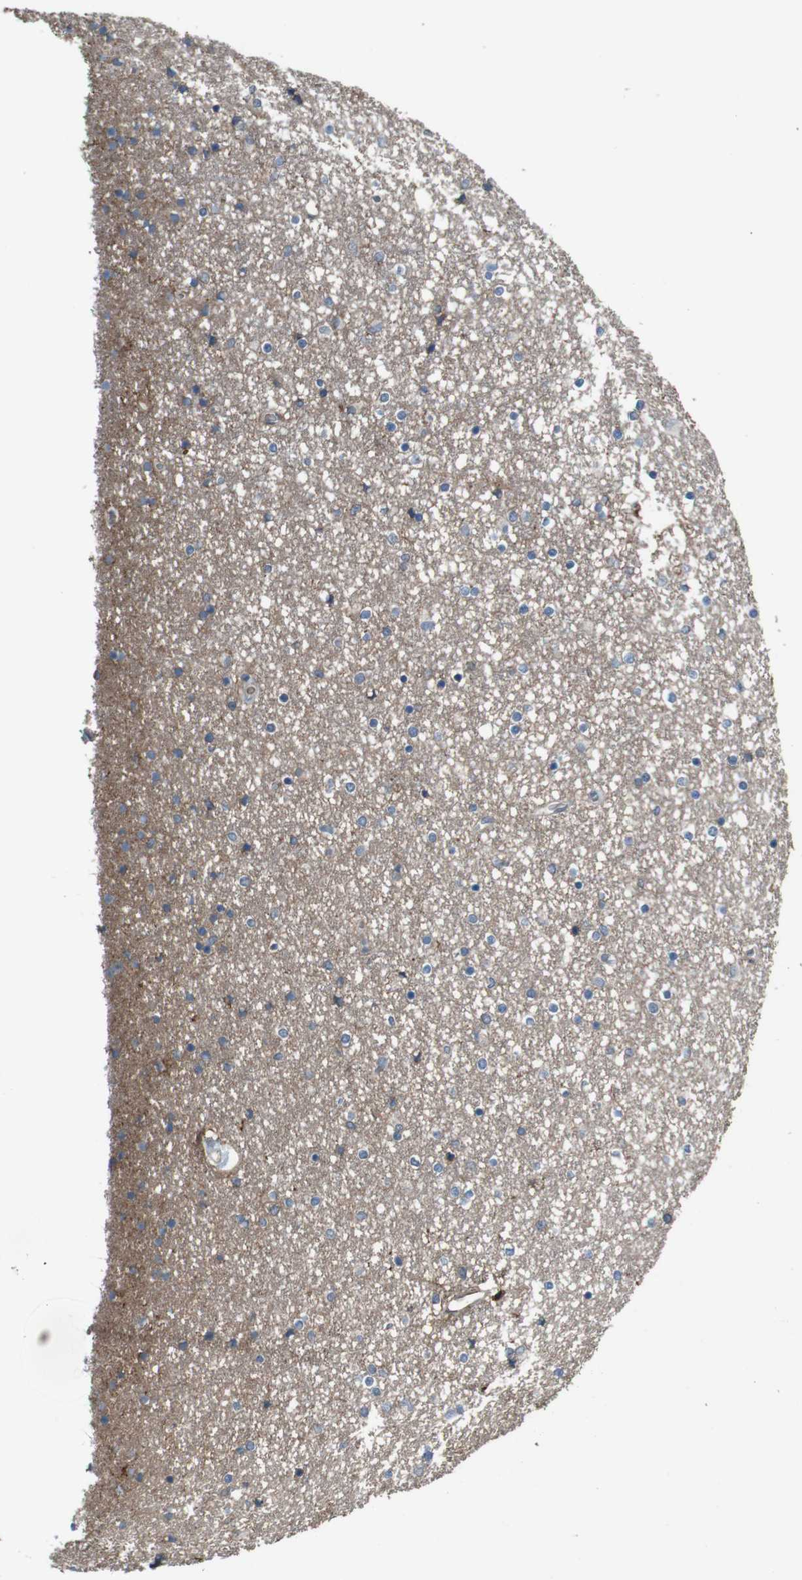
{"staining": {"intensity": "moderate", "quantity": "25%-75%", "location": "cytoplasmic/membranous"}, "tissue": "caudate", "cell_type": "Glial cells", "image_type": "normal", "snomed": [{"axis": "morphology", "description": "Normal tissue, NOS"}, {"axis": "topography", "description": "Lateral ventricle wall"}], "caption": "Immunohistochemistry (IHC) of normal caudate displays medium levels of moderate cytoplasmic/membranous expression in approximately 25%-75% of glial cells.", "gene": "ATP2B1", "patient": {"sex": "female", "age": 54}}